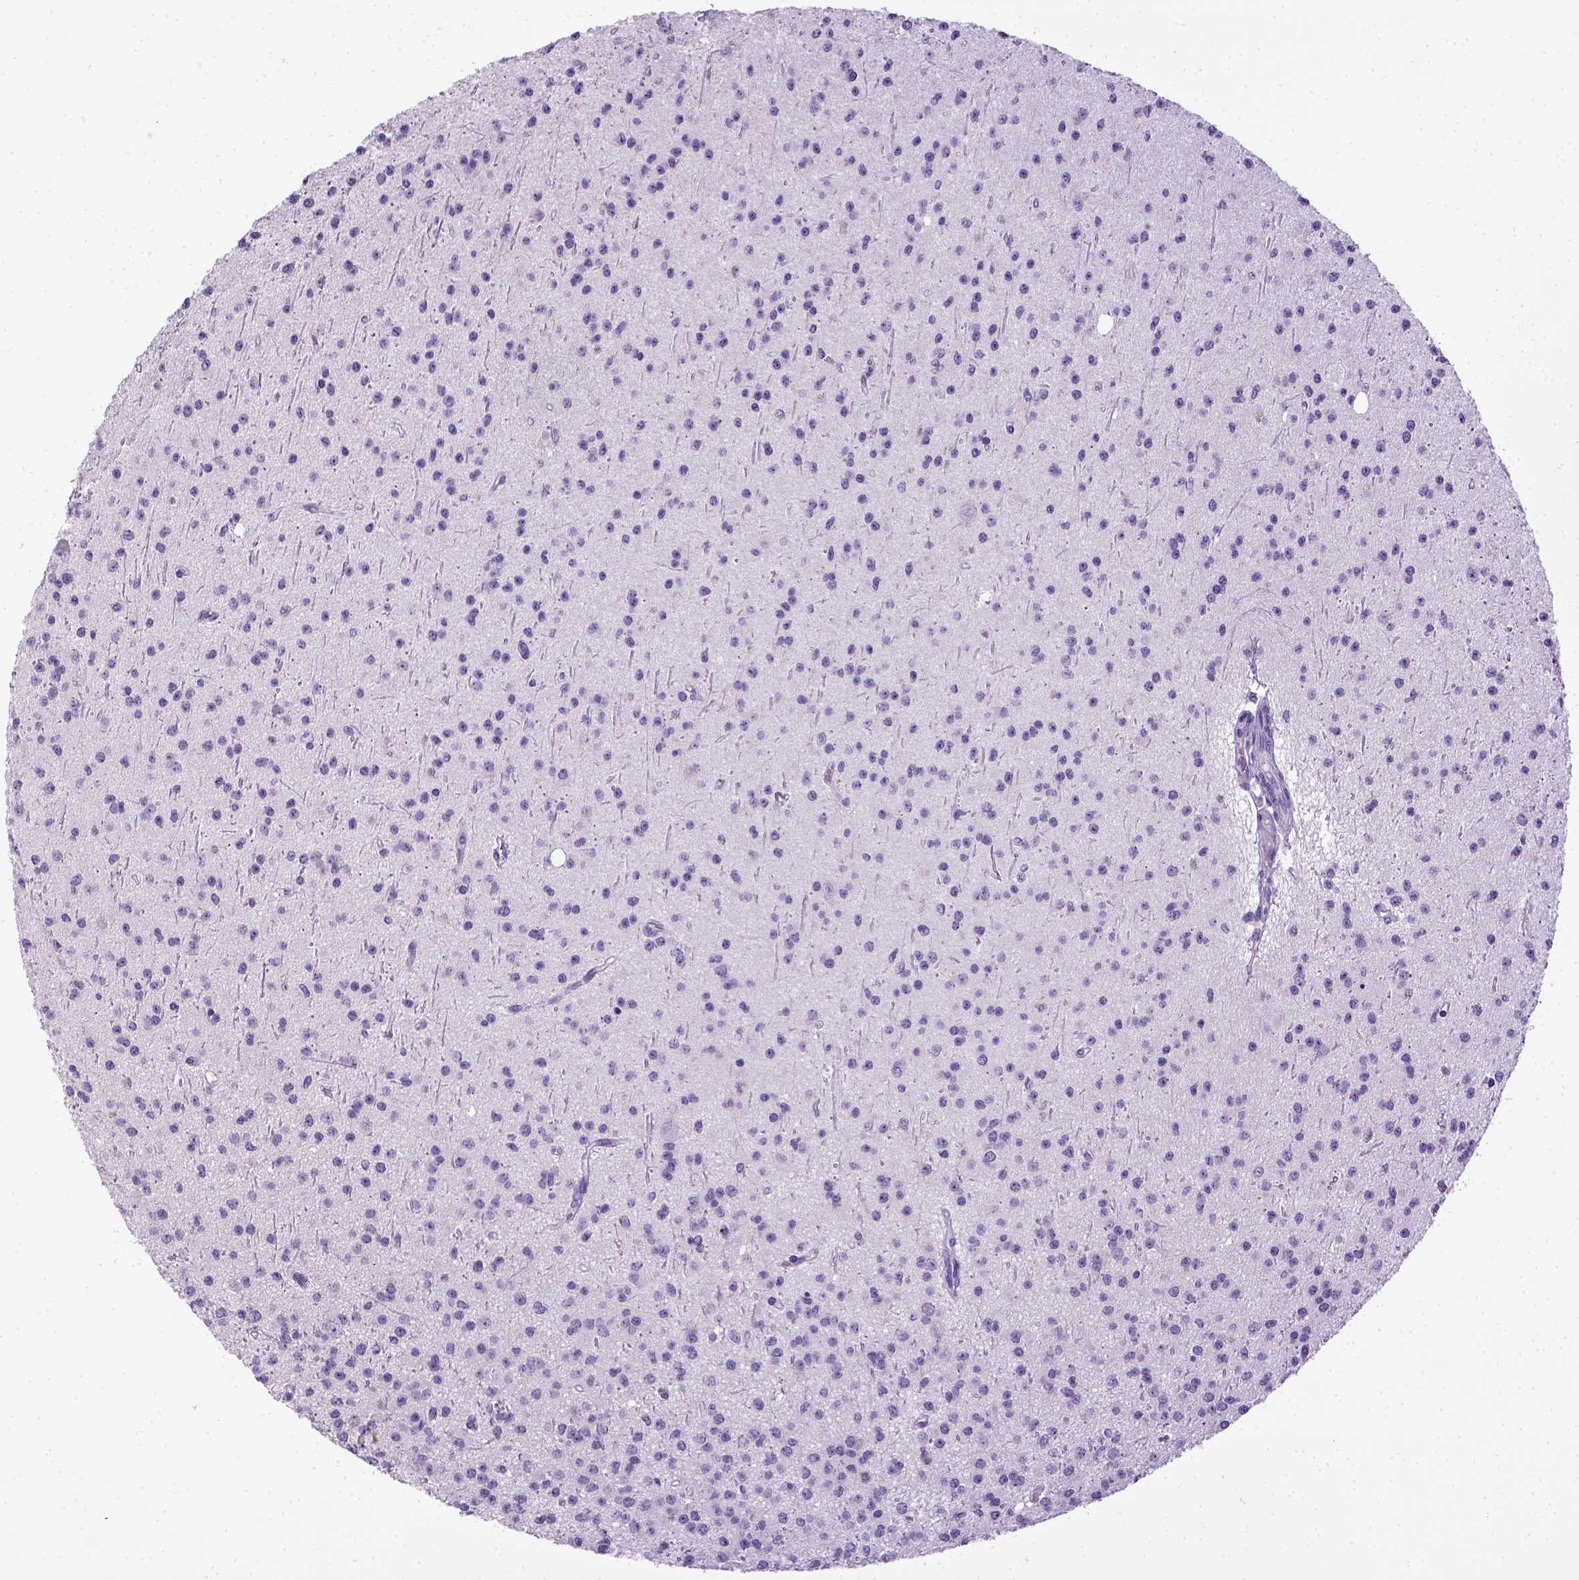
{"staining": {"intensity": "negative", "quantity": "none", "location": "none"}, "tissue": "glioma", "cell_type": "Tumor cells", "image_type": "cancer", "snomed": [{"axis": "morphology", "description": "Glioma, malignant, Low grade"}, {"axis": "topography", "description": "Brain"}], "caption": "High magnification brightfield microscopy of glioma stained with DAB (3,3'-diaminobenzidine) (brown) and counterstained with hematoxylin (blue): tumor cells show no significant expression.", "gene": "CDH1", "patient": {"sex": "male", "age": 27}}